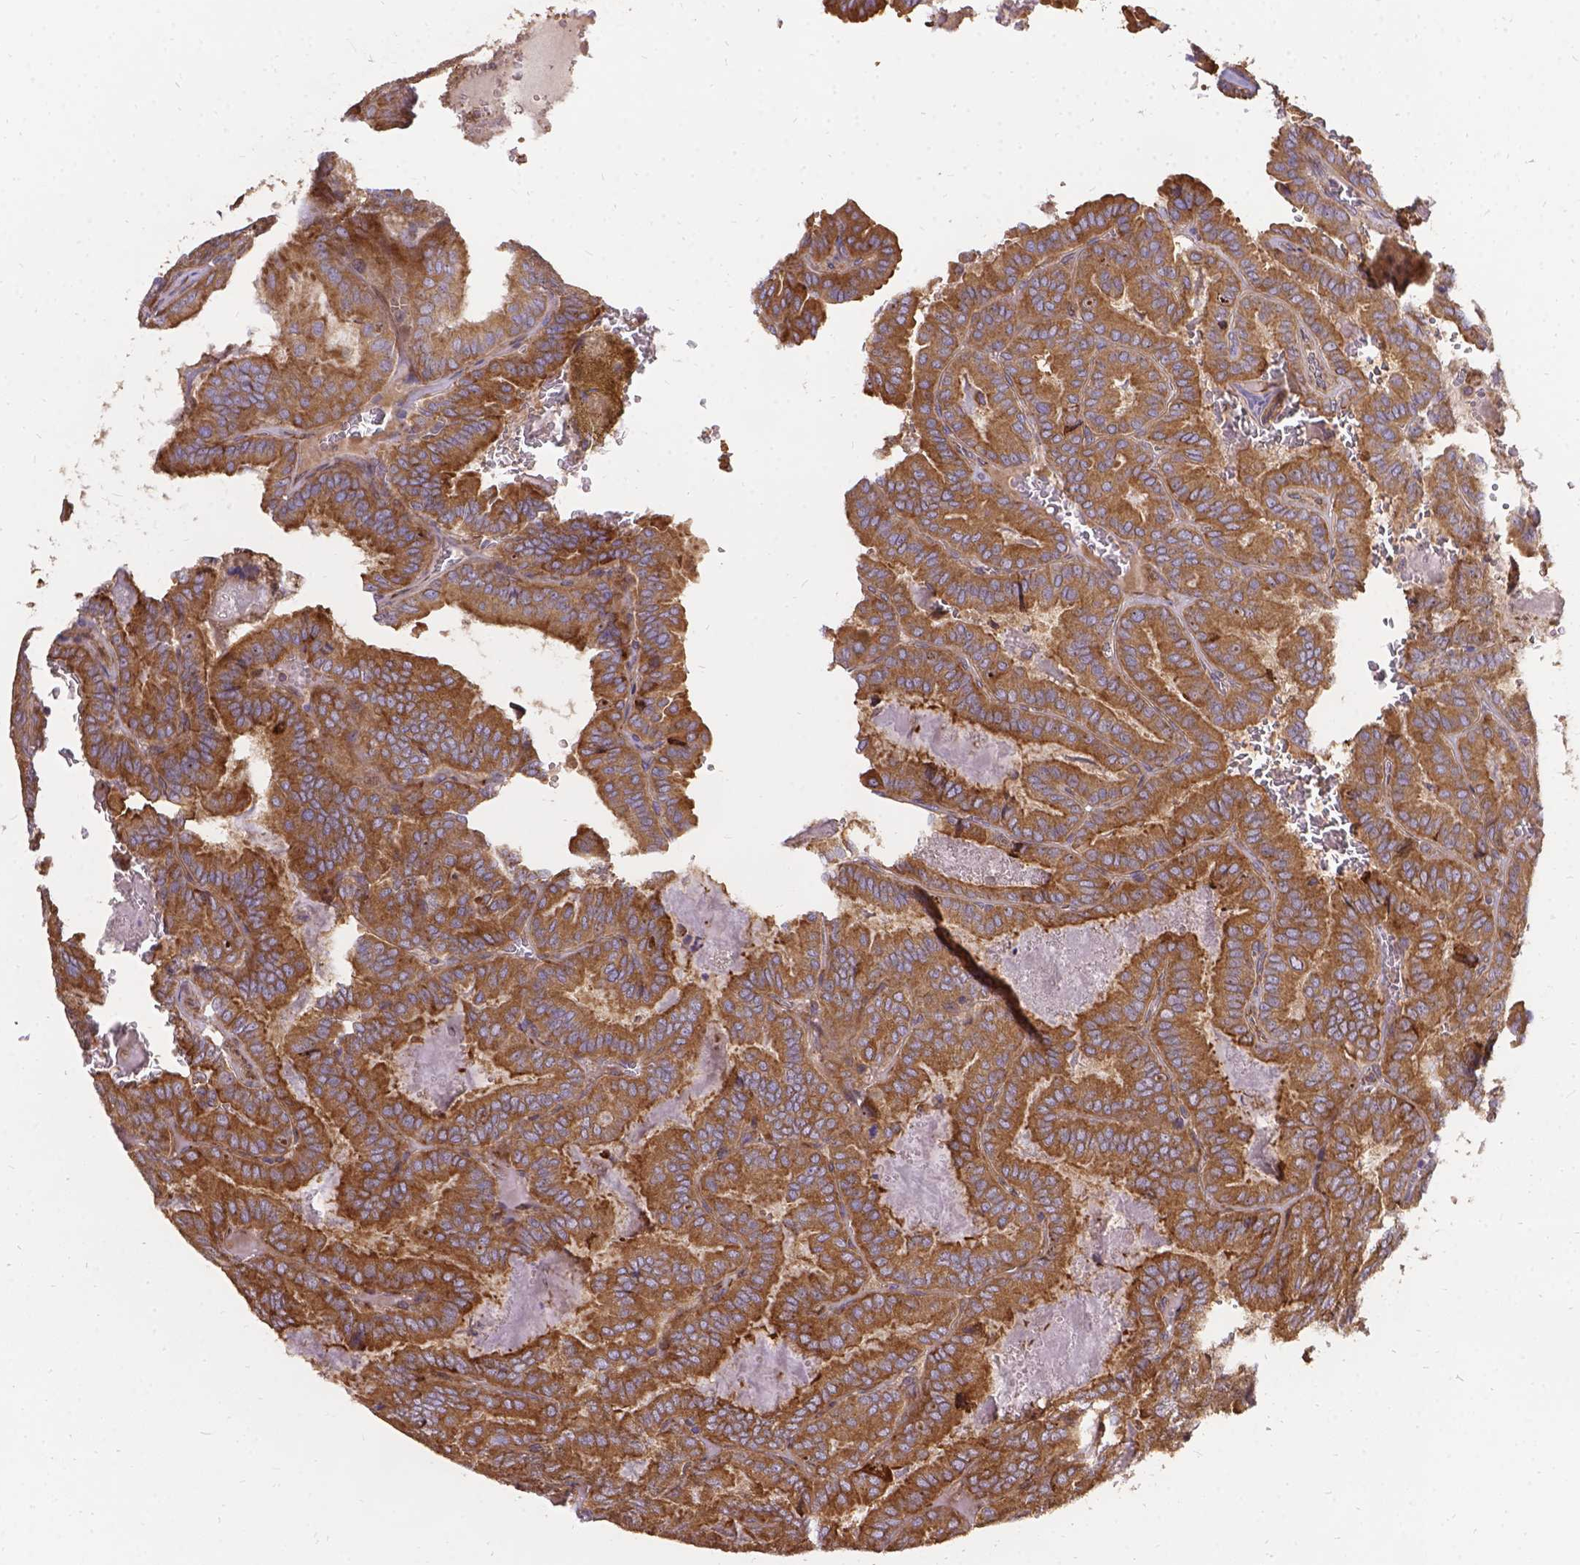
{"staining": {"intensity": "moderate", "quantity": ">75%", "location": "cytoplasmic/membranous"}, "tissue": "thyroid cancer", "cell_type": "Tumor cells", "image_type": "cancer", "snomed": [{"axis": "morphology", "description": "Papillary adenocarcinoma, NOS"}, {"axis": "topography", "description": "Thyroid gland"}], "caption": "A medium amount of moderate cytoplasmic/membranous expression is present in approximately >75% of tumor cells in papillary adenocarcinoma (thyroid) tissue.", "gene": "DENND6A", "patient": {"sex": "female", "age": 75}}